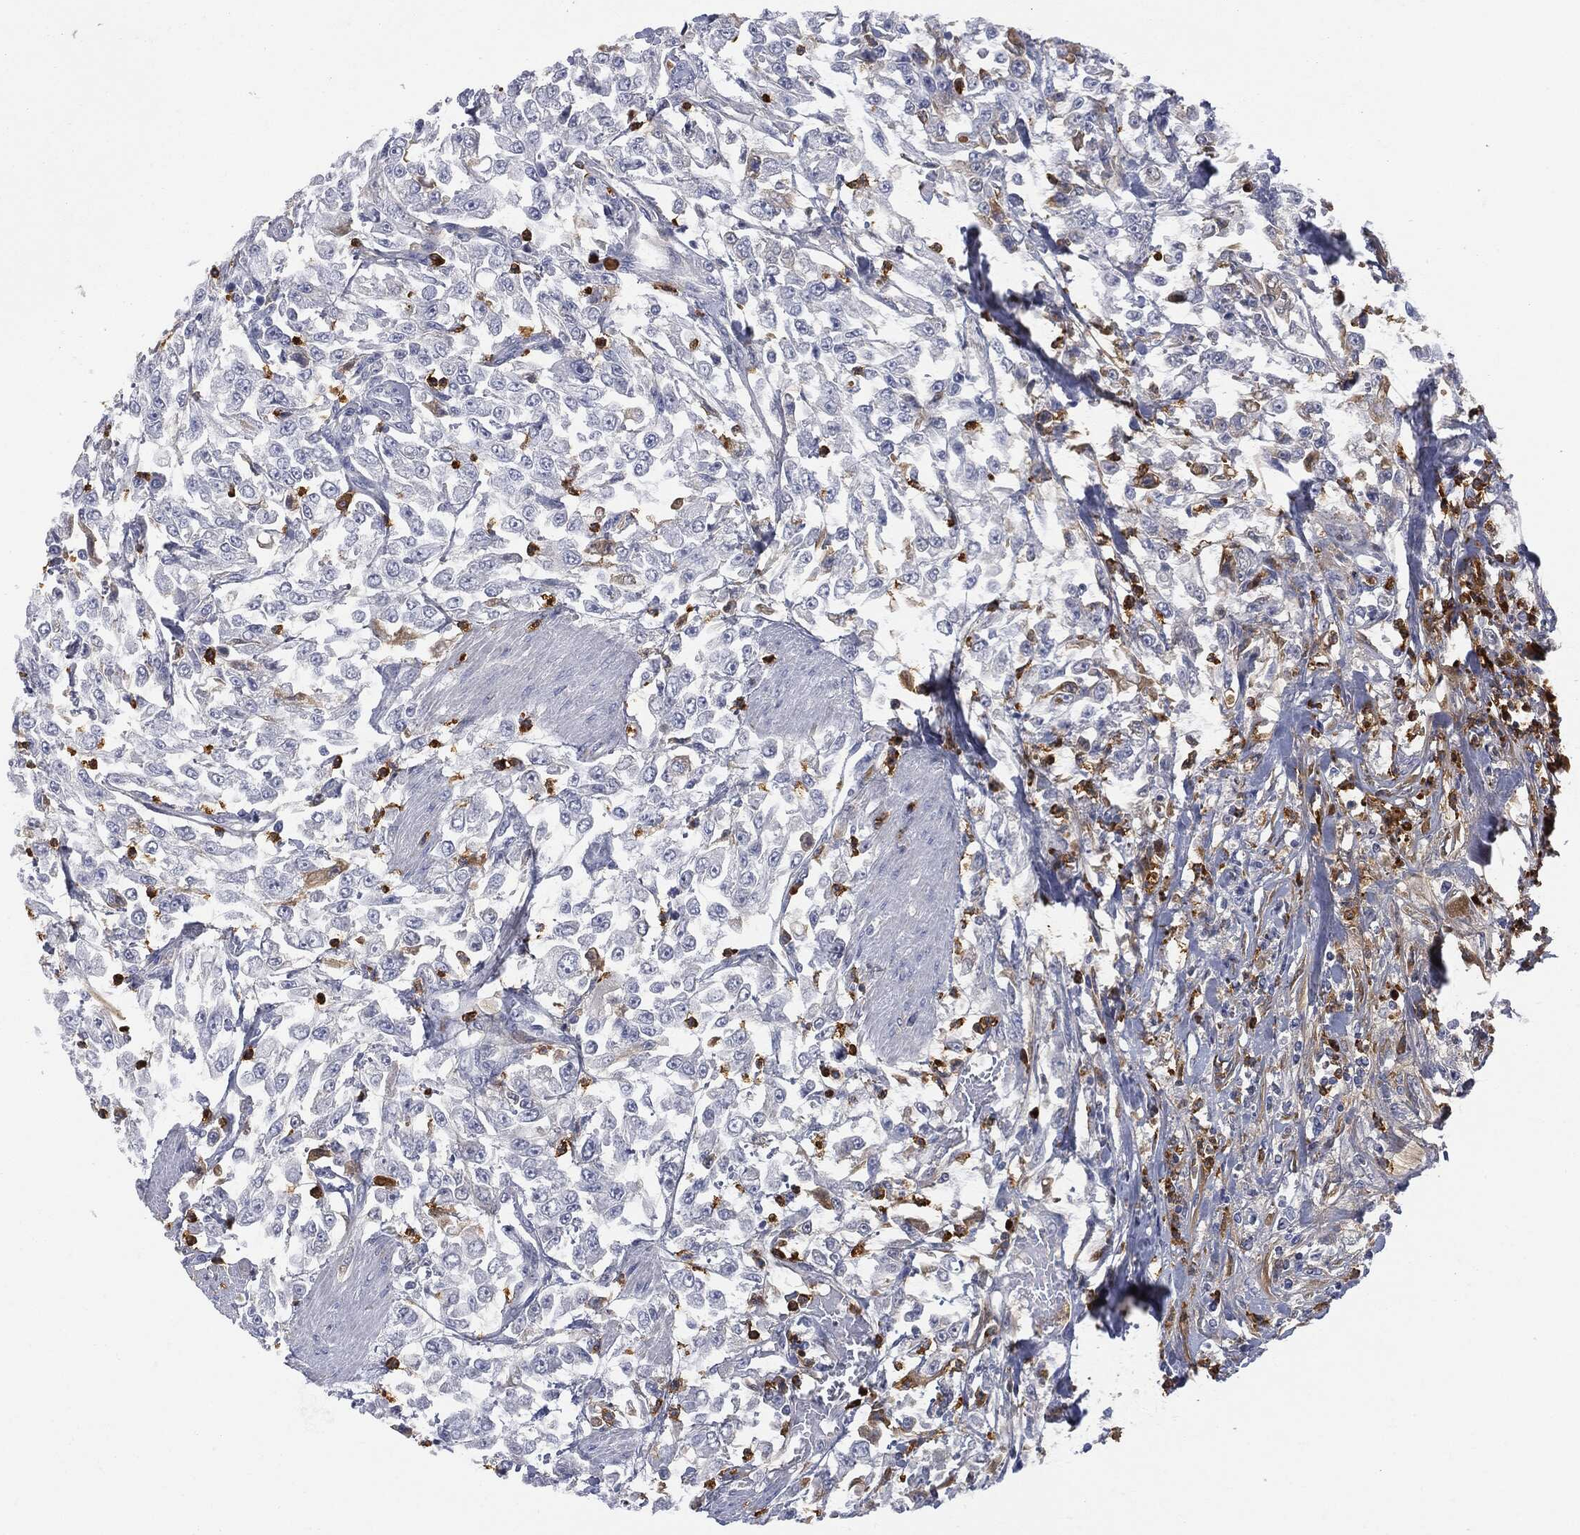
{"staining": {"intensity": "negative", "quantity": "none", "location": "none"}, "tissue": "urothelial cancer", "cell_type": "Tumor cells", "image_type": "cancer", "snomed": [{"axis": "morphology", "description": "Urothelial carcinoma, High grade"}, {"axis": "topography", "description": "Urinary bladder"}], "caption": "Immunohistochemistry photomicrograph of neoplastic tissue: urothelial cancer stained with DAB reveals no significant protein positivity in tumor cells.", "gene": "BTK", "patient": {"sex": "male", "age": 46}}